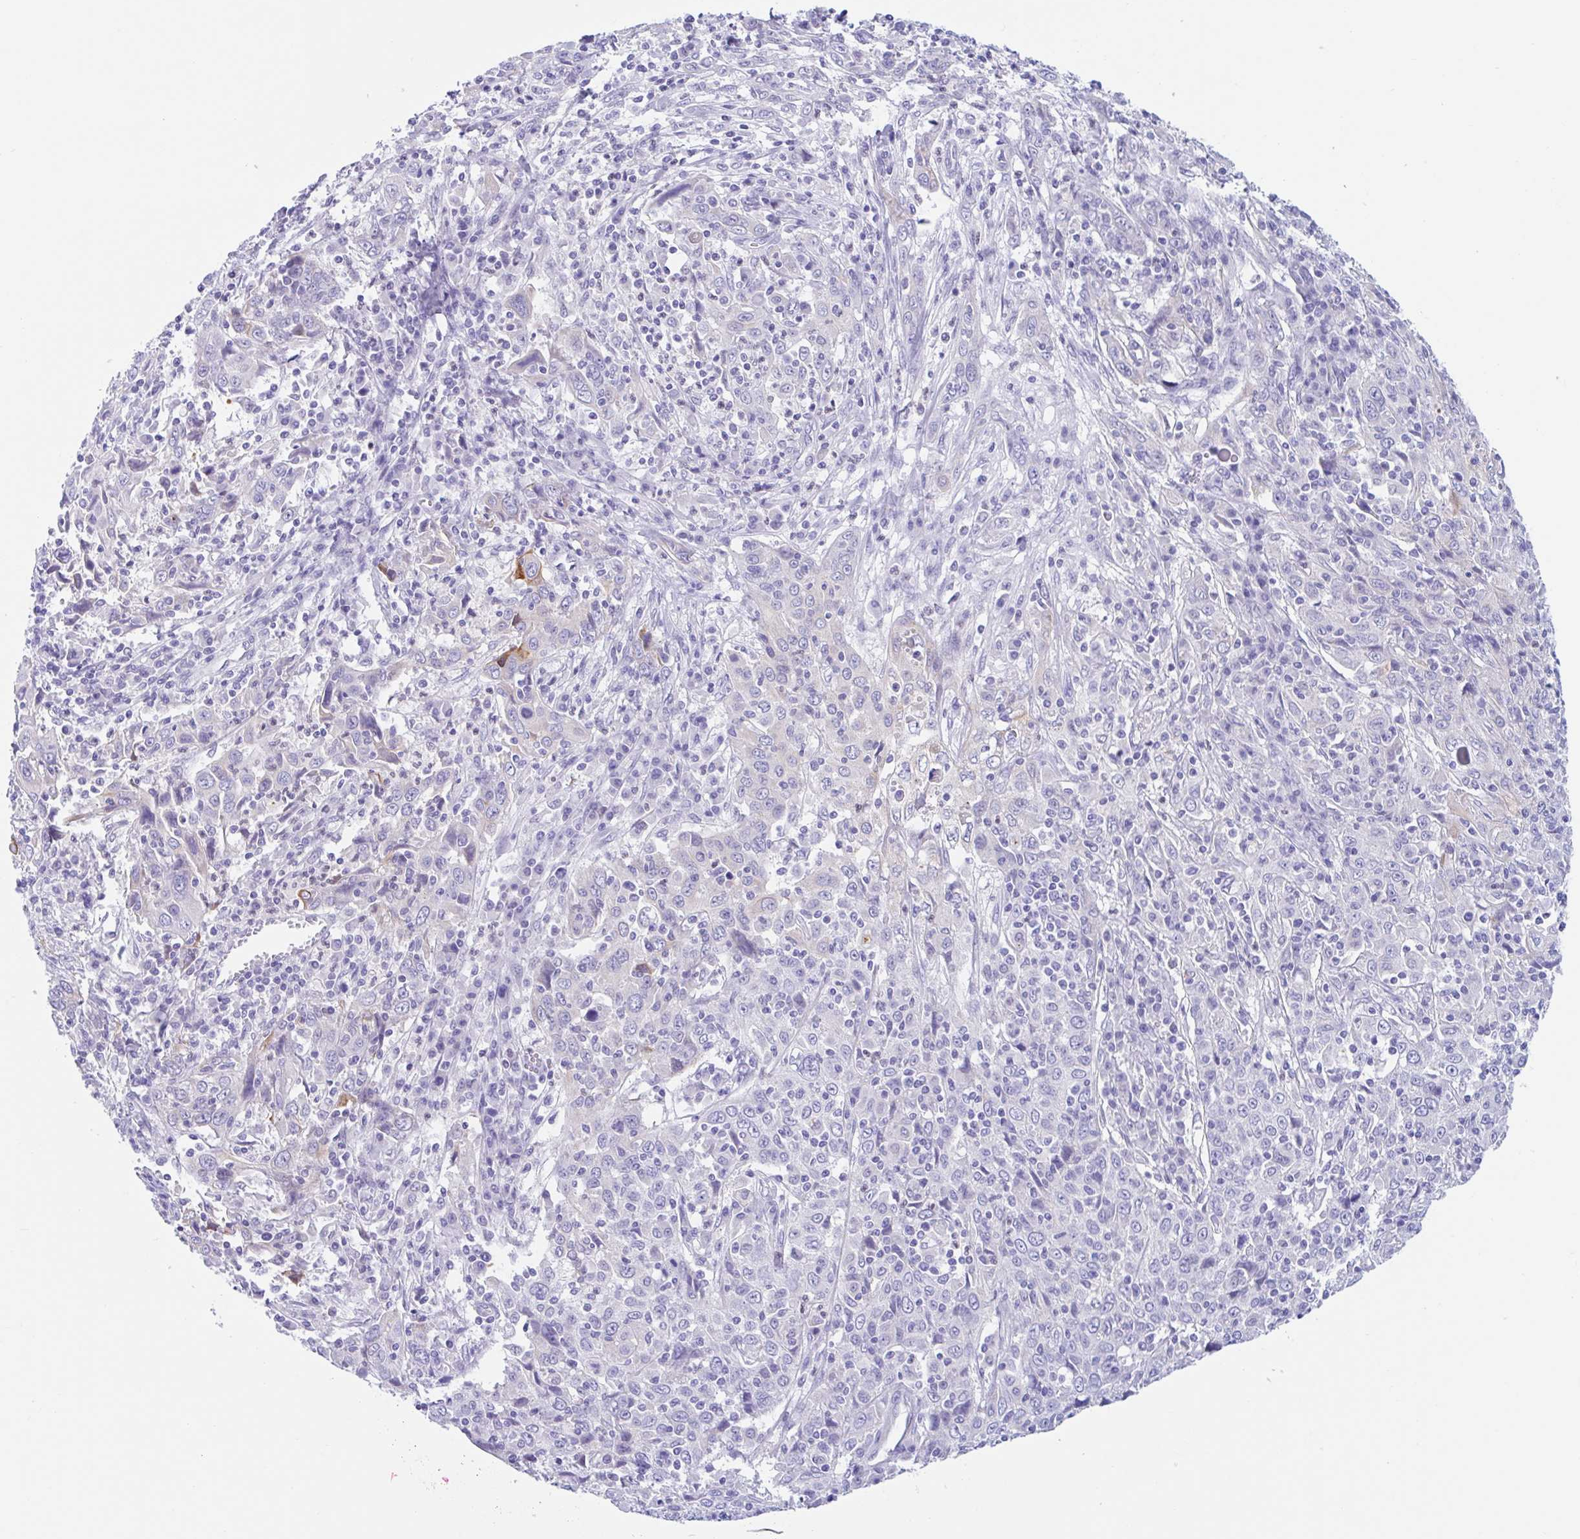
{"staining": {"intensity": "negative", "quantity": "none", "location": "none"}, "tissue": "cervical cancer", "cell_type": "Tumor cells", "image_type": "cancer", "snomed": [{"axis": "morphology", "description": "Squamous cell carcinoma, NOS"}, {"axis": "topography", "description": "Cervix"}], "caption": "Tumor cells show no significant staining in cervical cancer (squamous cell carcinoma).", "gene": "OR6N2", "patient": {"sex": "female", "age": 46}}